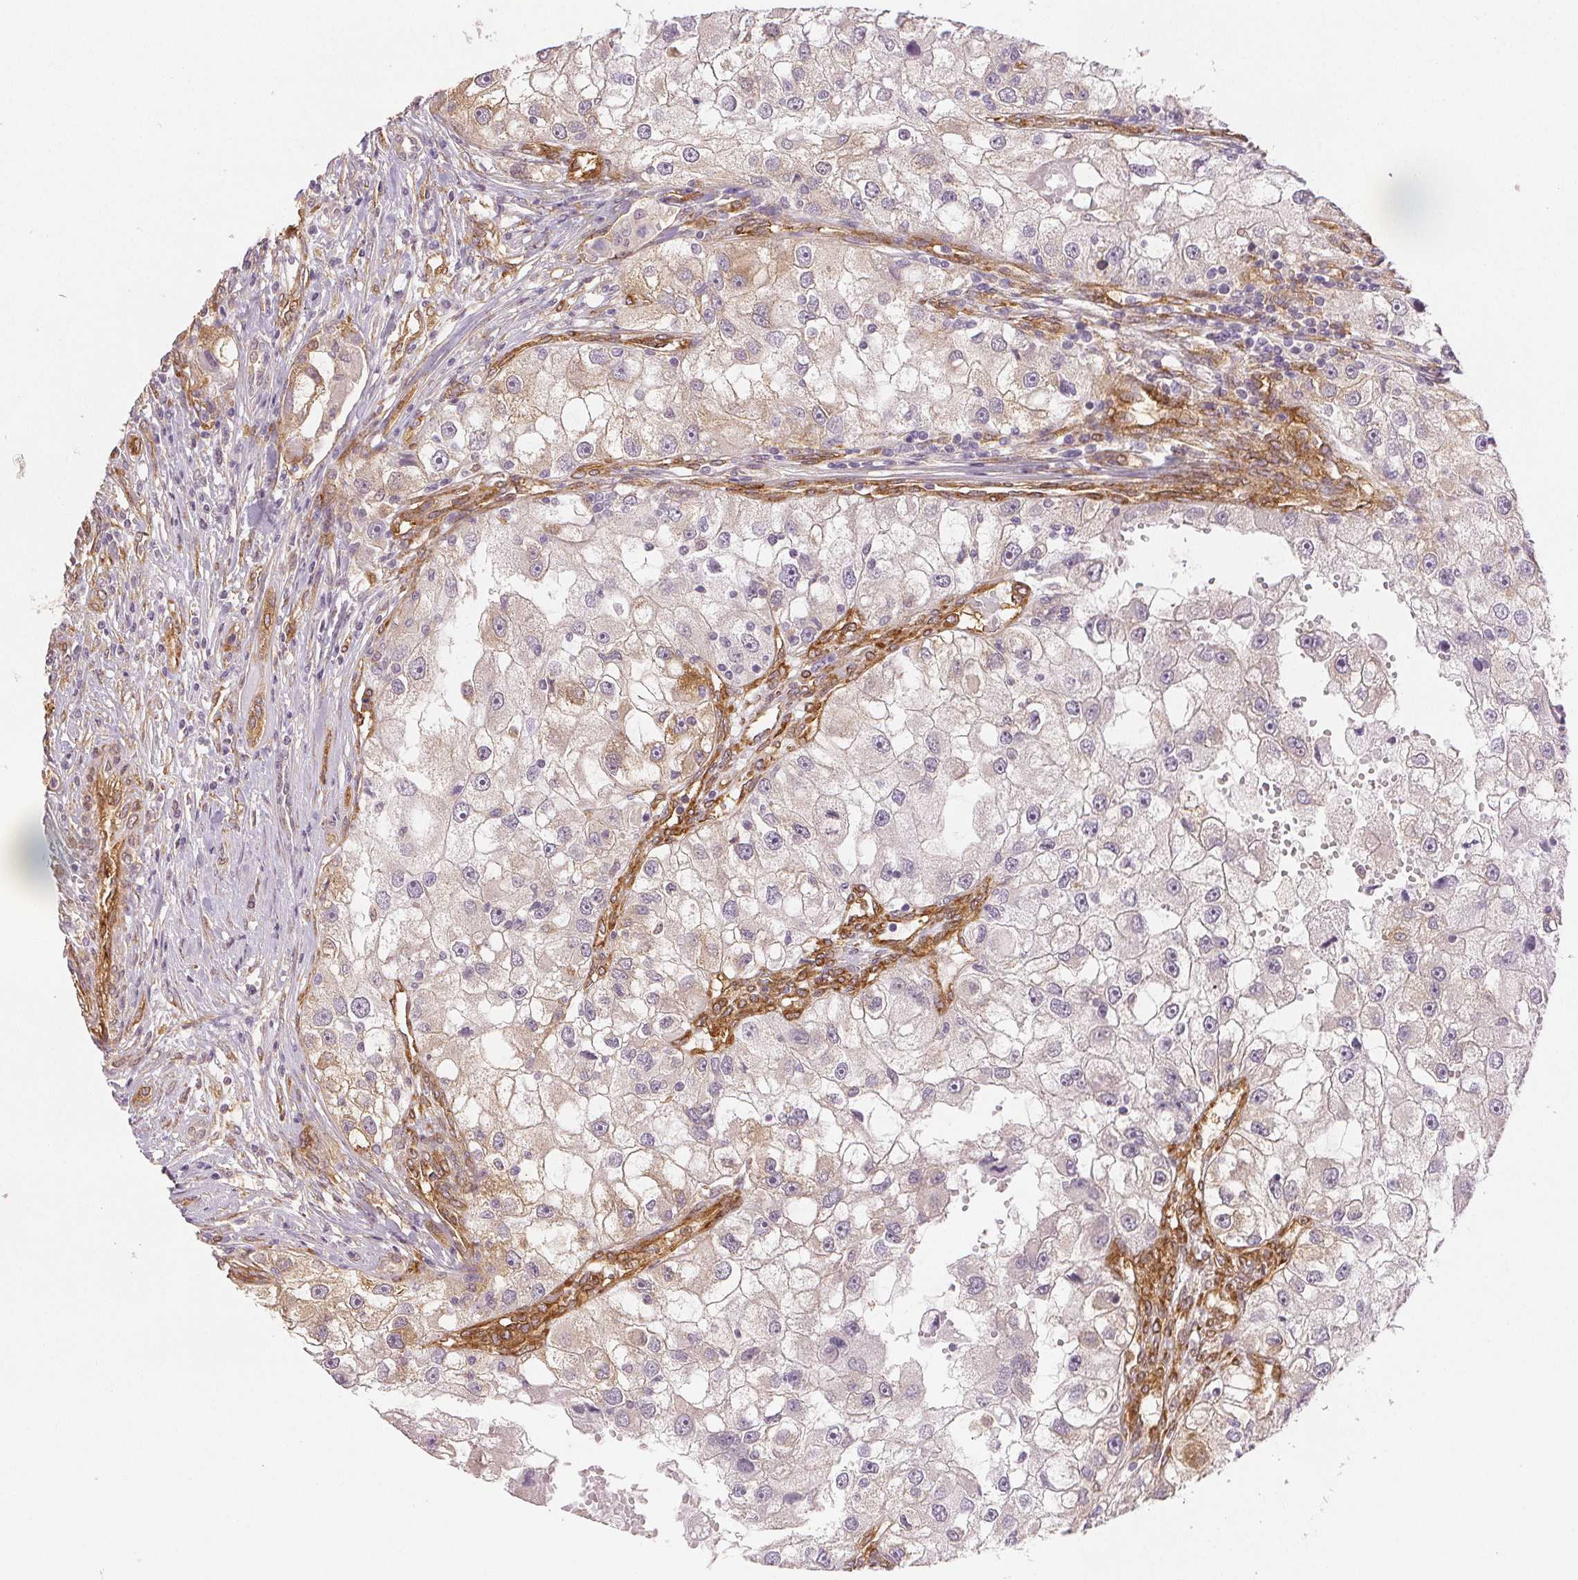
{"staining": {"intensity": "negative", "quantity": "none", "location": "none"}, "tissue": "renal cancer", "cell_type": "Tumor cells", "image_type": "cancer", "snomed": [{"axis": "morphology", "description": "Adenocarcinoma, NOS"}, {"axis": "topography", "description": "Kidney"}], "caption": "A micrograph of human renal cancer is negative for staining in tumor cells.", "gene": "DIAPH2", "patient": {"sex": "male", "age": 63}}